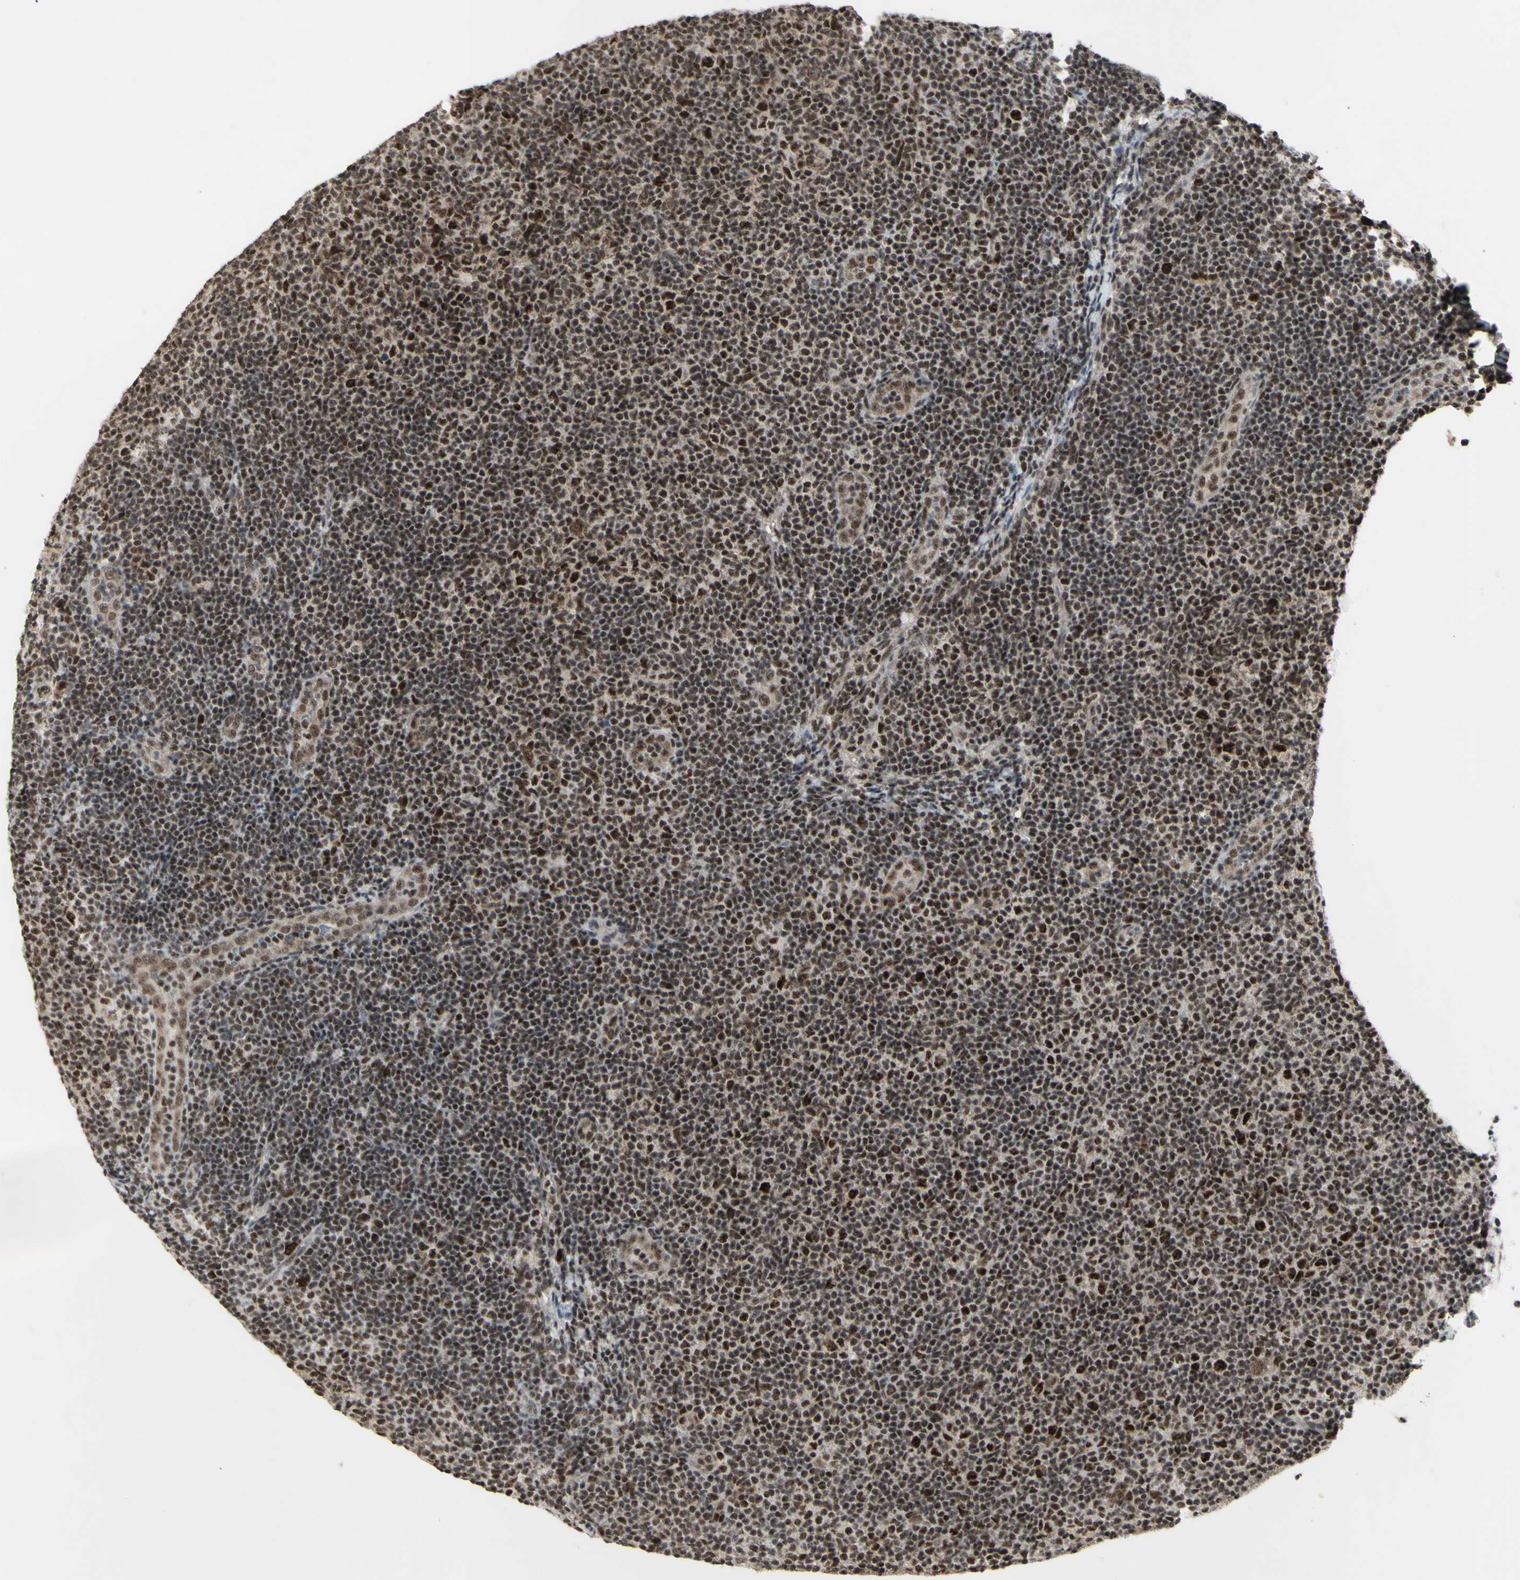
{"staining": {"intensity": "moderate", "quantity": "25%-75%", "location": "nuclear"}, "tissue": "lymphoma", "cell_type": "Tumor cells", "image_type": "cancer", "snomed": [{"axis": "morphology", "description": "Malignant lymphoma, non-Hodgkin's type, Low grade"}, {"axis": "topography", "description": "Lymph node"}], "caption": "Brown immunohistochemical staining in human lymphoma demonstrates moderate nuclear expression in approximately 25%-75% of tumor cells.", "gene": "CCNT1", "patient": {"sex": "male", "age": 83}}